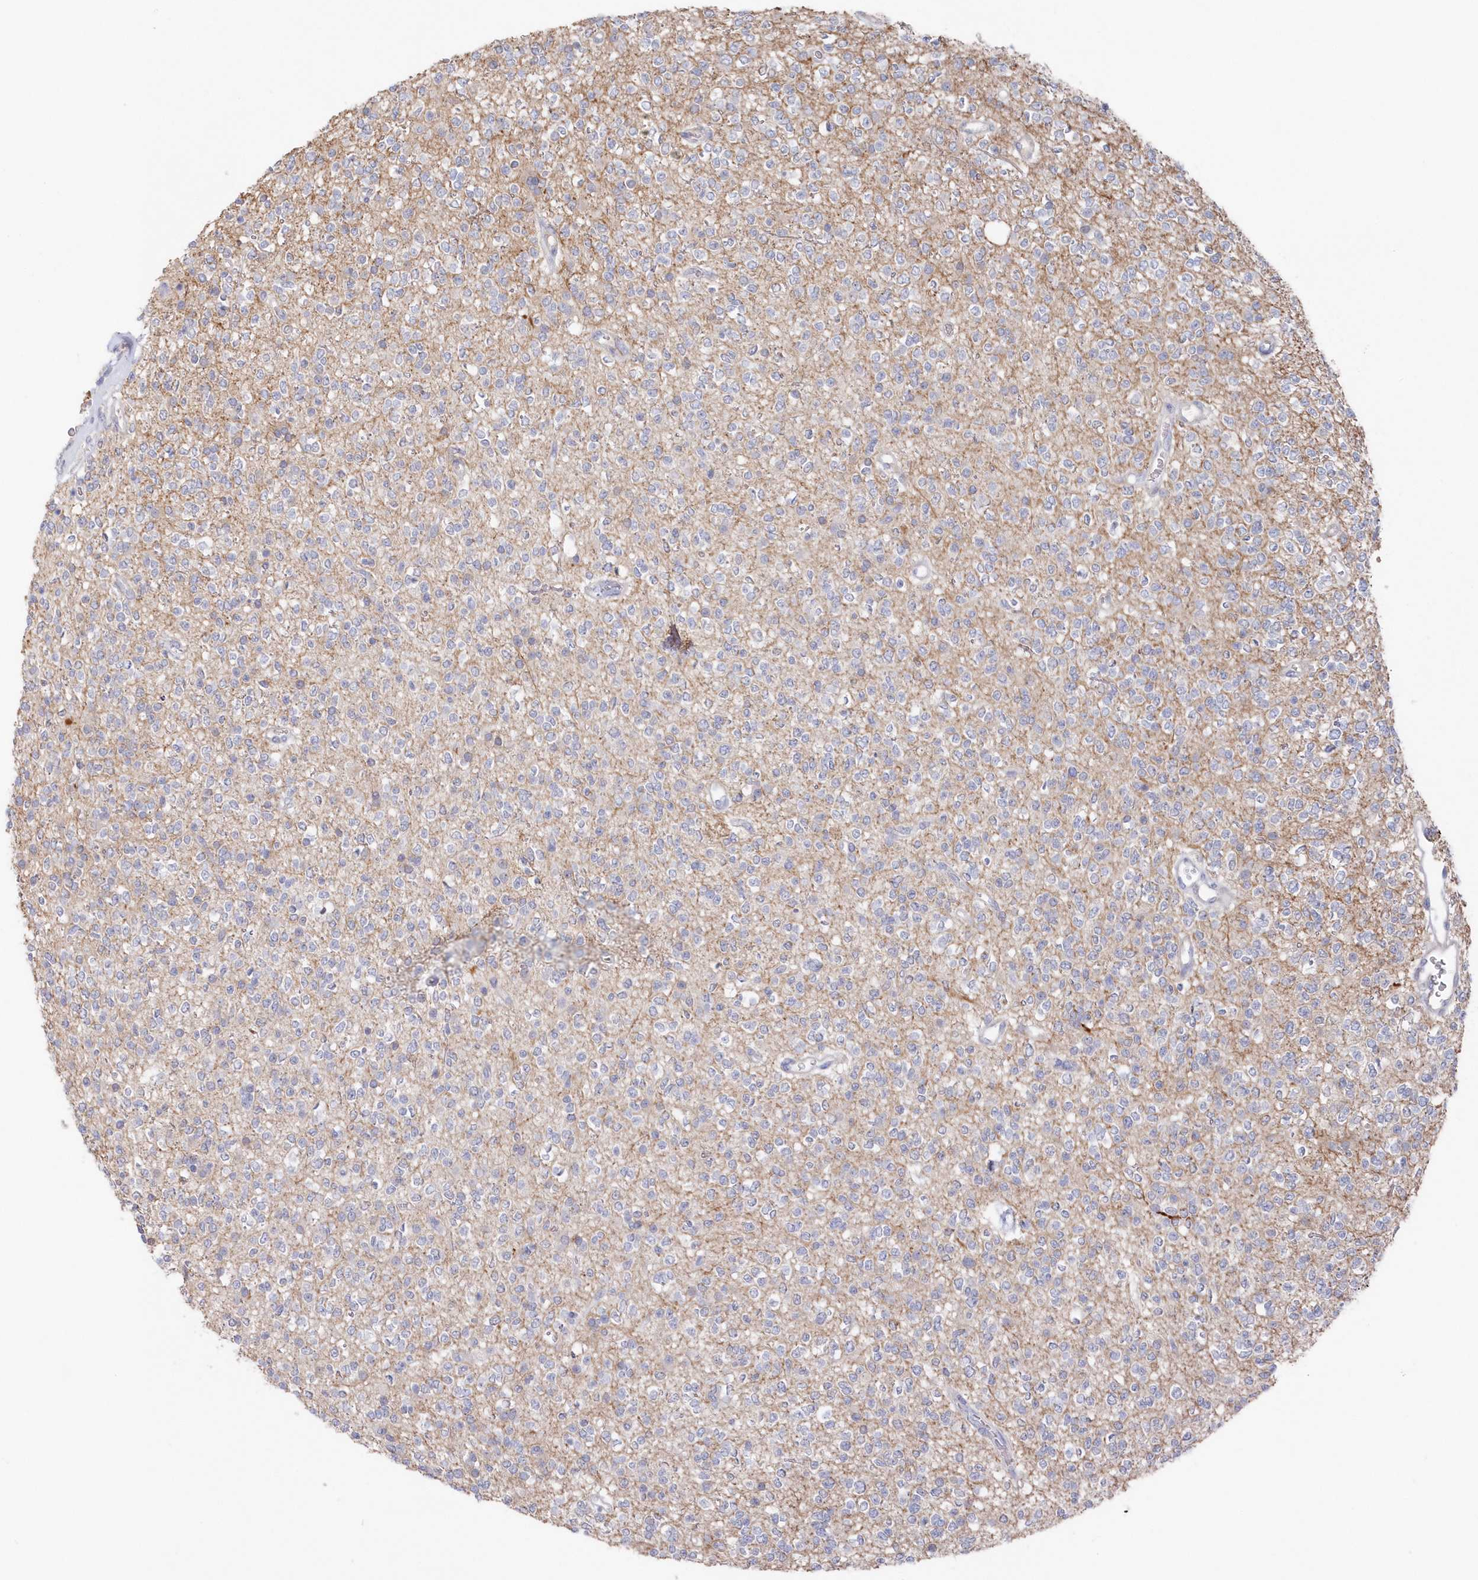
{"staining": {"intensity": "negative", "quantity": "none", "location": "none"}, "tissue": "glioma", "cell_type": "Tumor cells", "image_type": "cancer", "snomed": [{"axis": "morphology", "description": "Glioma, malignant, High grade"}, {"axis": "topography", "description": "Brain"}], "caption": "High-grade glioma (malignant) was stained to show a protein in brown. There is no significant positivity in tumor cells.", "gene": "KIAA1586", "patient": {"sex": "male", "age": 34}}